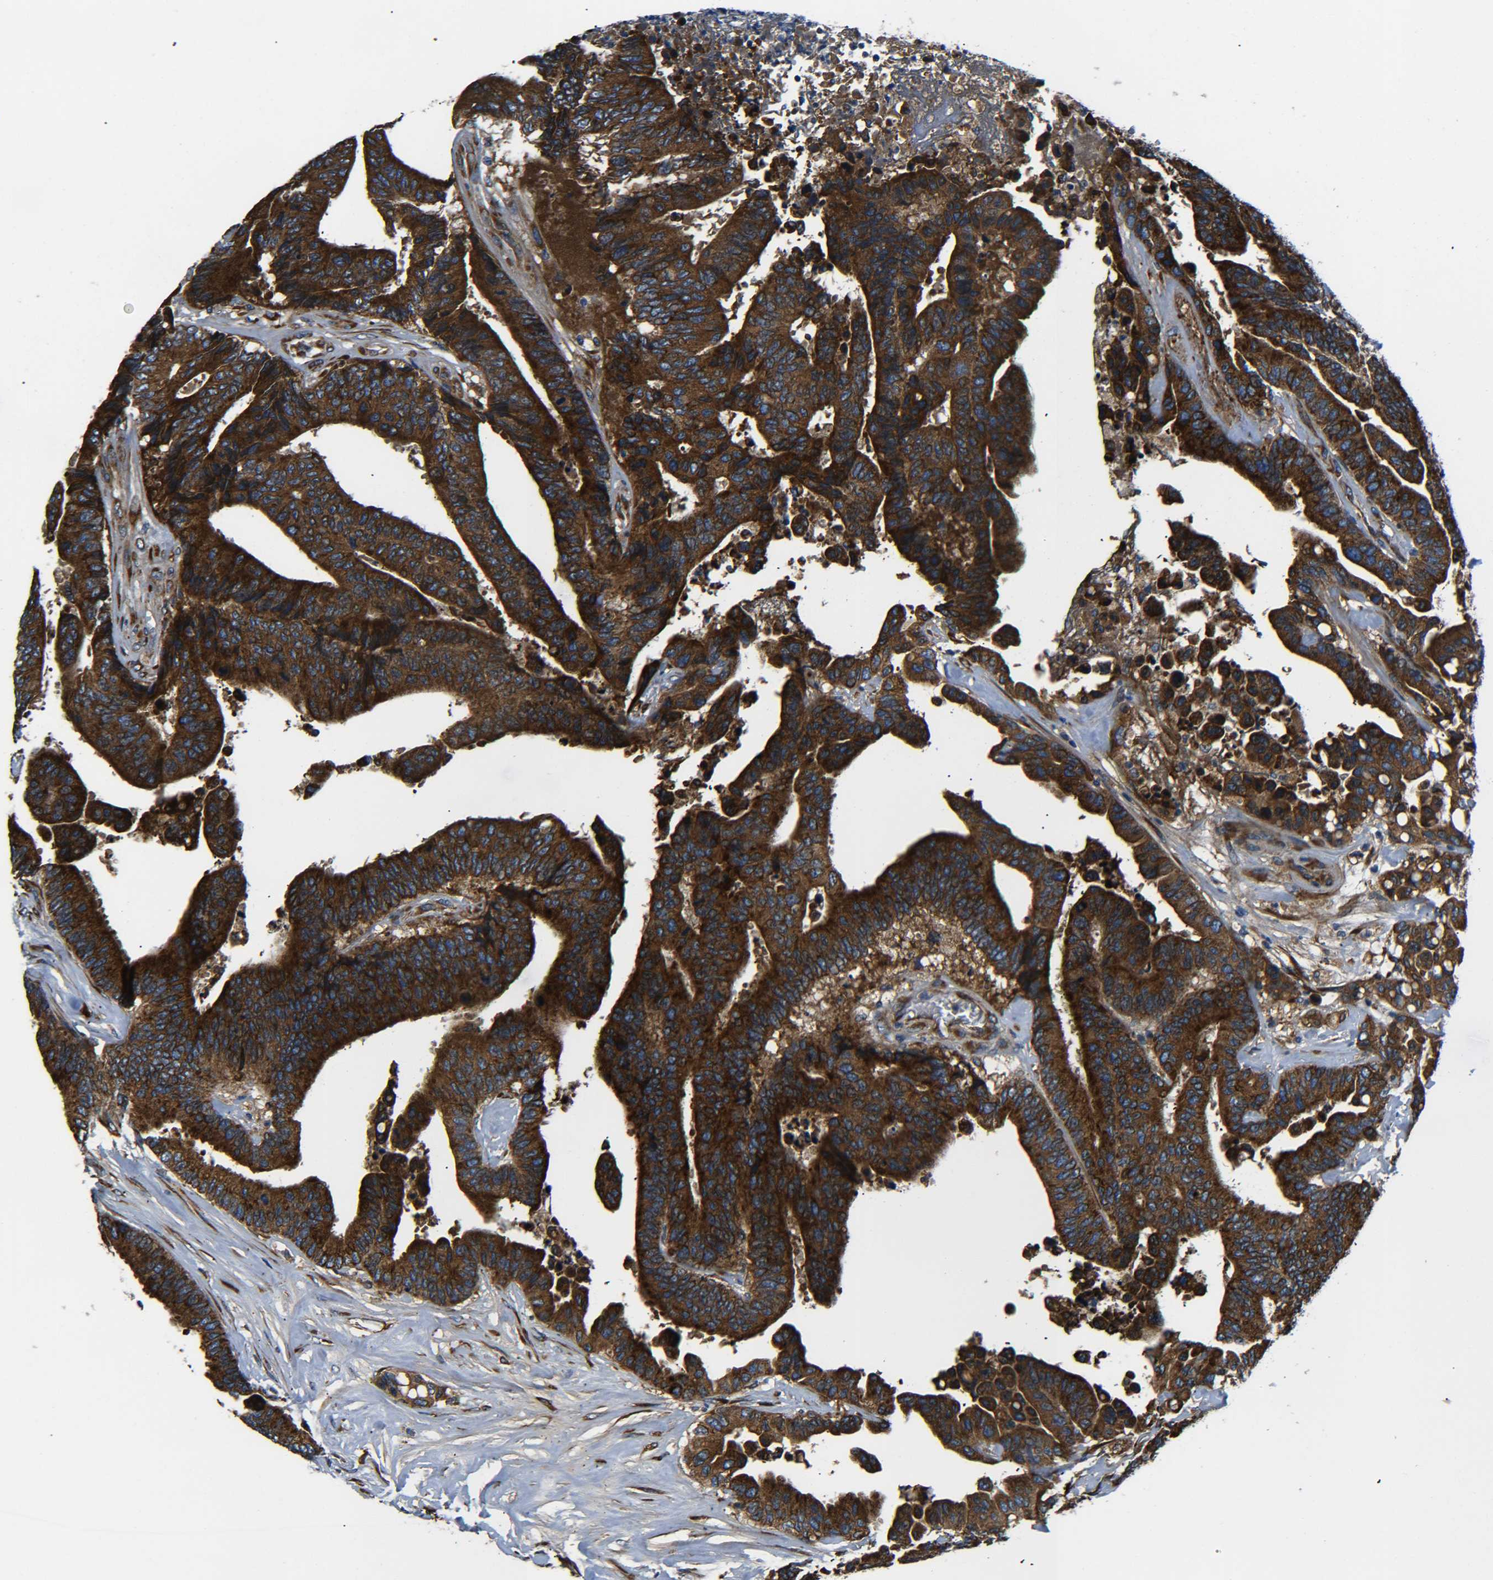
{"staining": {"intensity": "strong", "quantity": ">75%", "location": "cytoplasmic/membranous"}, "tissue": "colorectal cancer", "cell_type": "Tumor cells", "image_type": "cancer", "snomed": [{"axis": "morphology", "description": "Normal tissue, NOS"}, {"axis": "morphology", "description": "Adenocarcinoma, NOS"}, {"axis": "topography", "description": "Colon"}], "caption": "Strong cytoplasmic/membranous positivity for a protein is present in about >75% of tumor cells of colorectal adenocarcinoma using immunohistochemistry.", "gene": "PREB", "patient": {"sex": "male", "age": 82}}